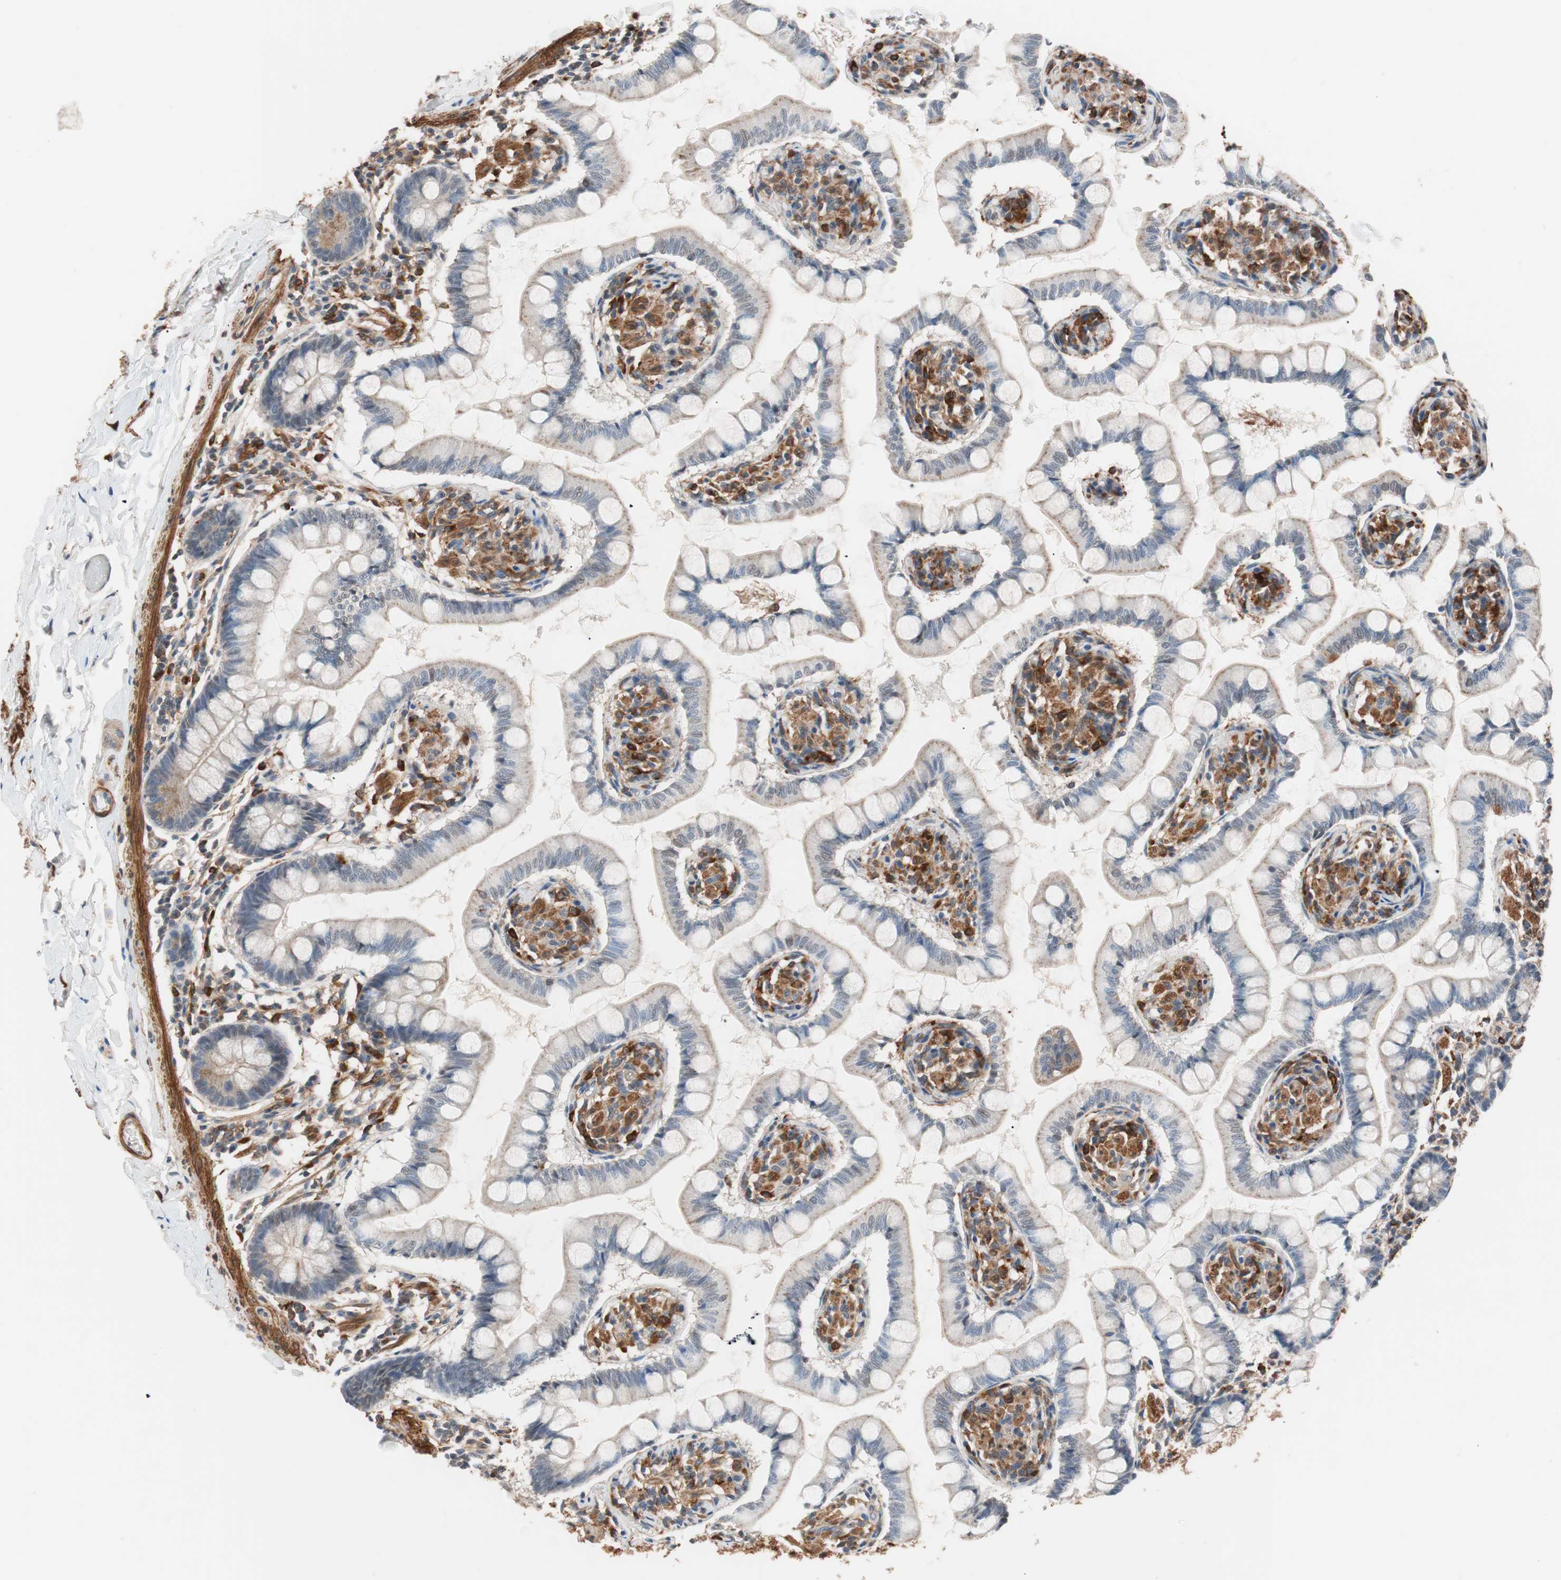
{"staining": {"intensity": "weak", "quantity": "25%-75%", "location": "cytoplasmic/membranous"}, "tissue": "small intestine", "cell_type": "Glandular cells", "image_type": "normal", "snomed": [{"axis": "morphology", "description": "Normal tissue, NOS"}, {"axis": "topography", "description": "Small intestine"}], "caption": "Immunohistochemistry micrograph of unremarkable small intestine: human small intestine stained using IHC displays low levels of weak protein expression localized specifically in the cytoplasmic/membranous of glandular cells, appearing as a cytoplasmic/membranous brown color.", "gene": "LITAF", "patient": {"sex": "male", "age": 41}}